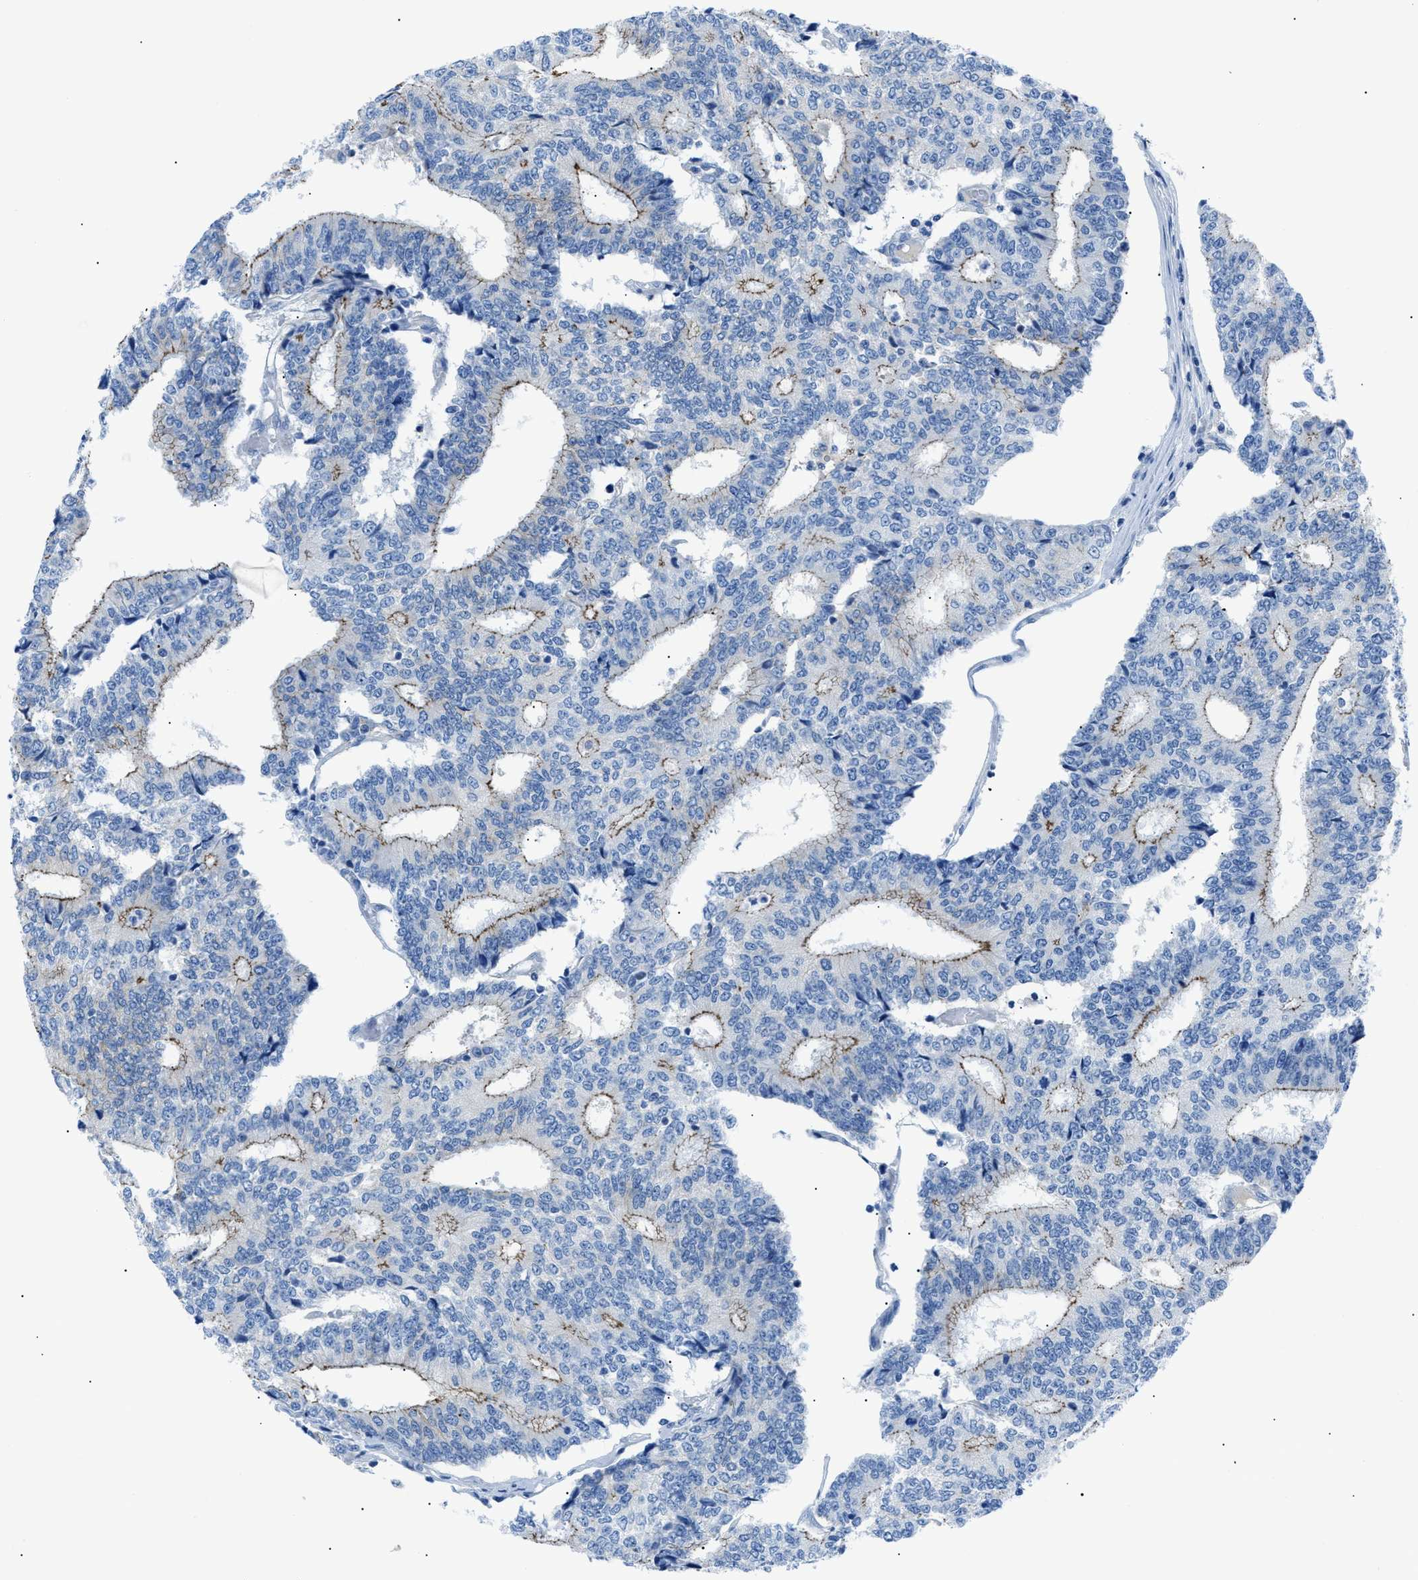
{"staining": {"intensity": "weak", "quantity": "25%-75%", "location": "cytoplasmic/membranous"}, "tissue": "prostate cancer", "cell_type": "Tumor cells", "image_type": "cancer", "snomed": [{"axis": "morphology", "description": "Normal tissue, NOS"}, {"axis": "morphology", "description": "Adenocarcinoma, High grade"}, {"axis": "topography", "description": "Prostate"}, {"axis": "topography", "description": "Seminal veicle"}], "caption": "High-magnification brightfield microscopy of prostate cancer stained with DAB (3,3'-diaminobenzidine) (brown) and counterstained with hematoxylin (blue). tumor cells exhibit weak cytoplasmic/membranous expression is appreciated in approximately25%-75% of cells.", "gene": "ZDHHC24", "patient": {"sex": "male", "age": 55}}